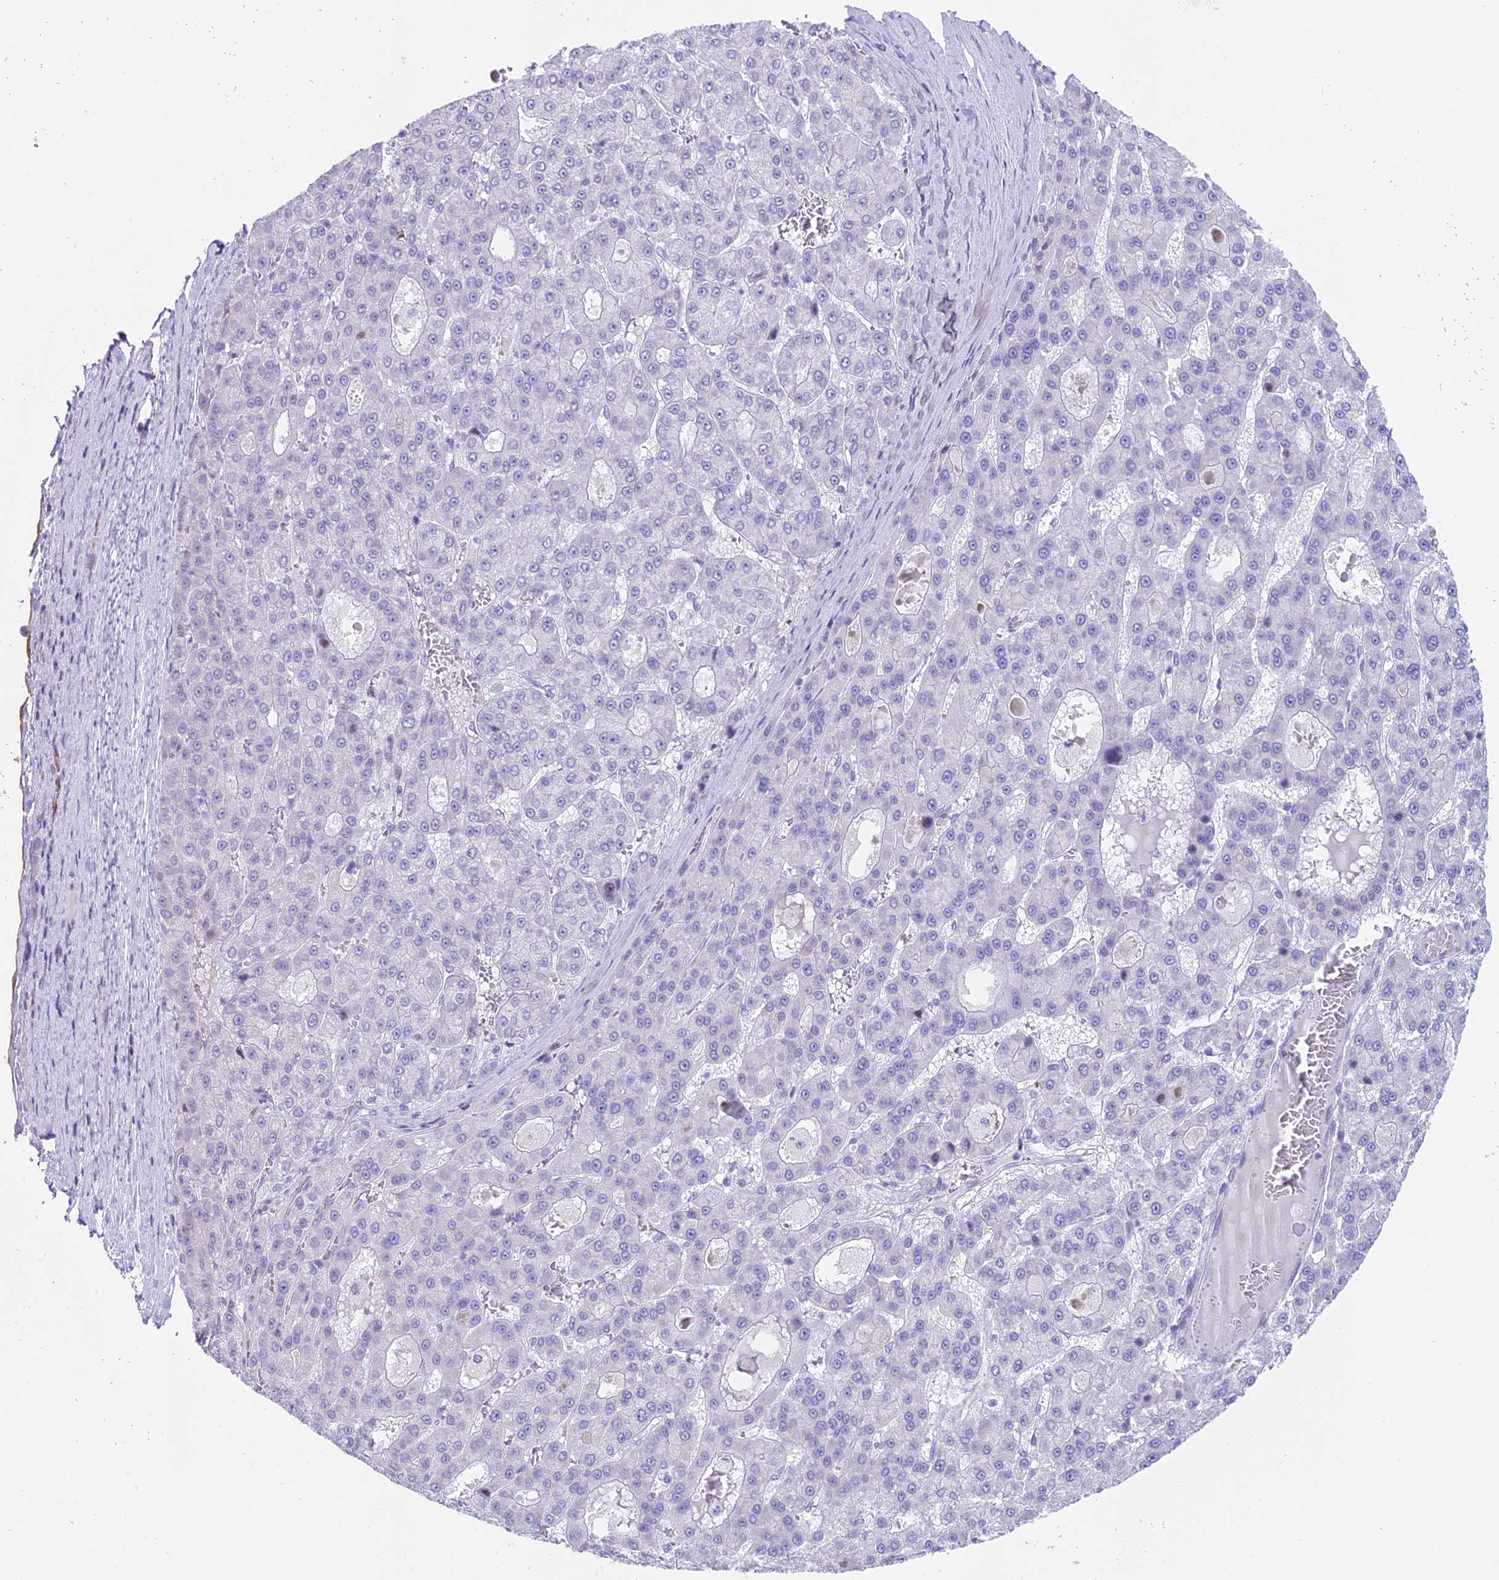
{"staining": {"intensity": "negative", "quantity": "none", "location": "none"}, "tissue": "liver cancer", "cell_type": "Tumor cells", "image_type": "cancer", "snomed": [{"axis": "morphology", "description": "Carcinoma, Hepatocellular, NOS"}, {"axis": "topography", "description": "Liver"}], "caption": "High magnification brightfield microscopy of liver cancer stained with DAB (brown) and counterstained with hematoxylin (blue): tumor cells show no significant staining. (Stains: DAB (3,3'-diaminobenzidine) IHC with hematoxylin counter stain, Microscopy: brightfield microscopy at high magnification).", "gene": "CC2D2A", "patient": {"sex": "male", "age": 70}}